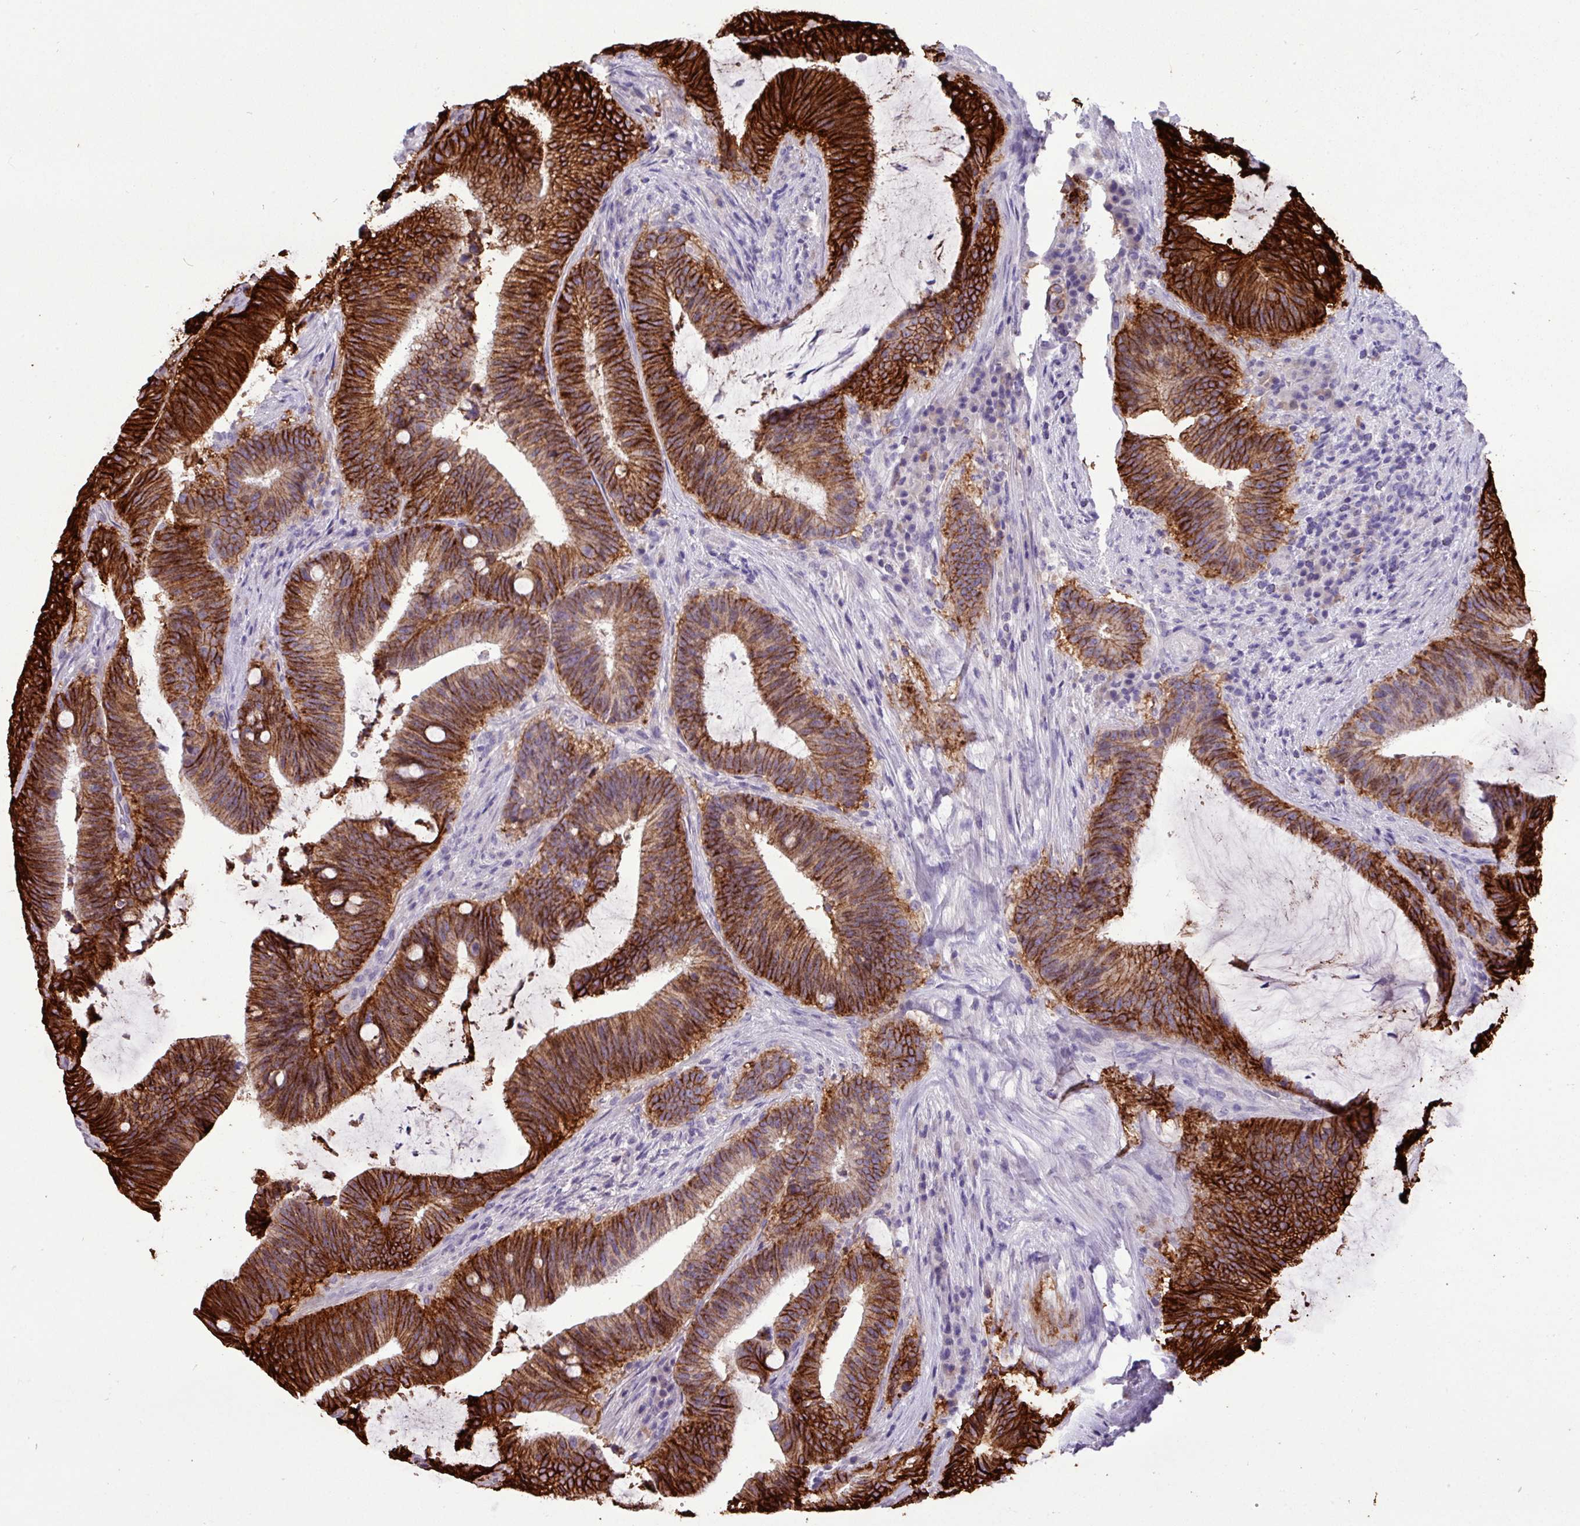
{"staining": {"intensity": "strong", "quantity": ">75%", "location": "cytoplasmic/membranous"}, "tissue": "colorectal cancer", "cell_type": "Tumor cells", "image_type": "cancer", "snomed": [{"axis": "morphology", "description": "Adenocarcinoma, NOS"}, {"axis": "topography", "description": "Colon"}], "caption": "A brown stain shows strong cytoplasmic/membranous positivity of a protein in adenocarcinoma (colorectal) tumor cells. (Stains: DAB in brown, nuclei in blue, Microscopy: brightfield microscopy at high magnification).", "gene": "EPCAM", "patient": {"sex": "female", "age": 43}}